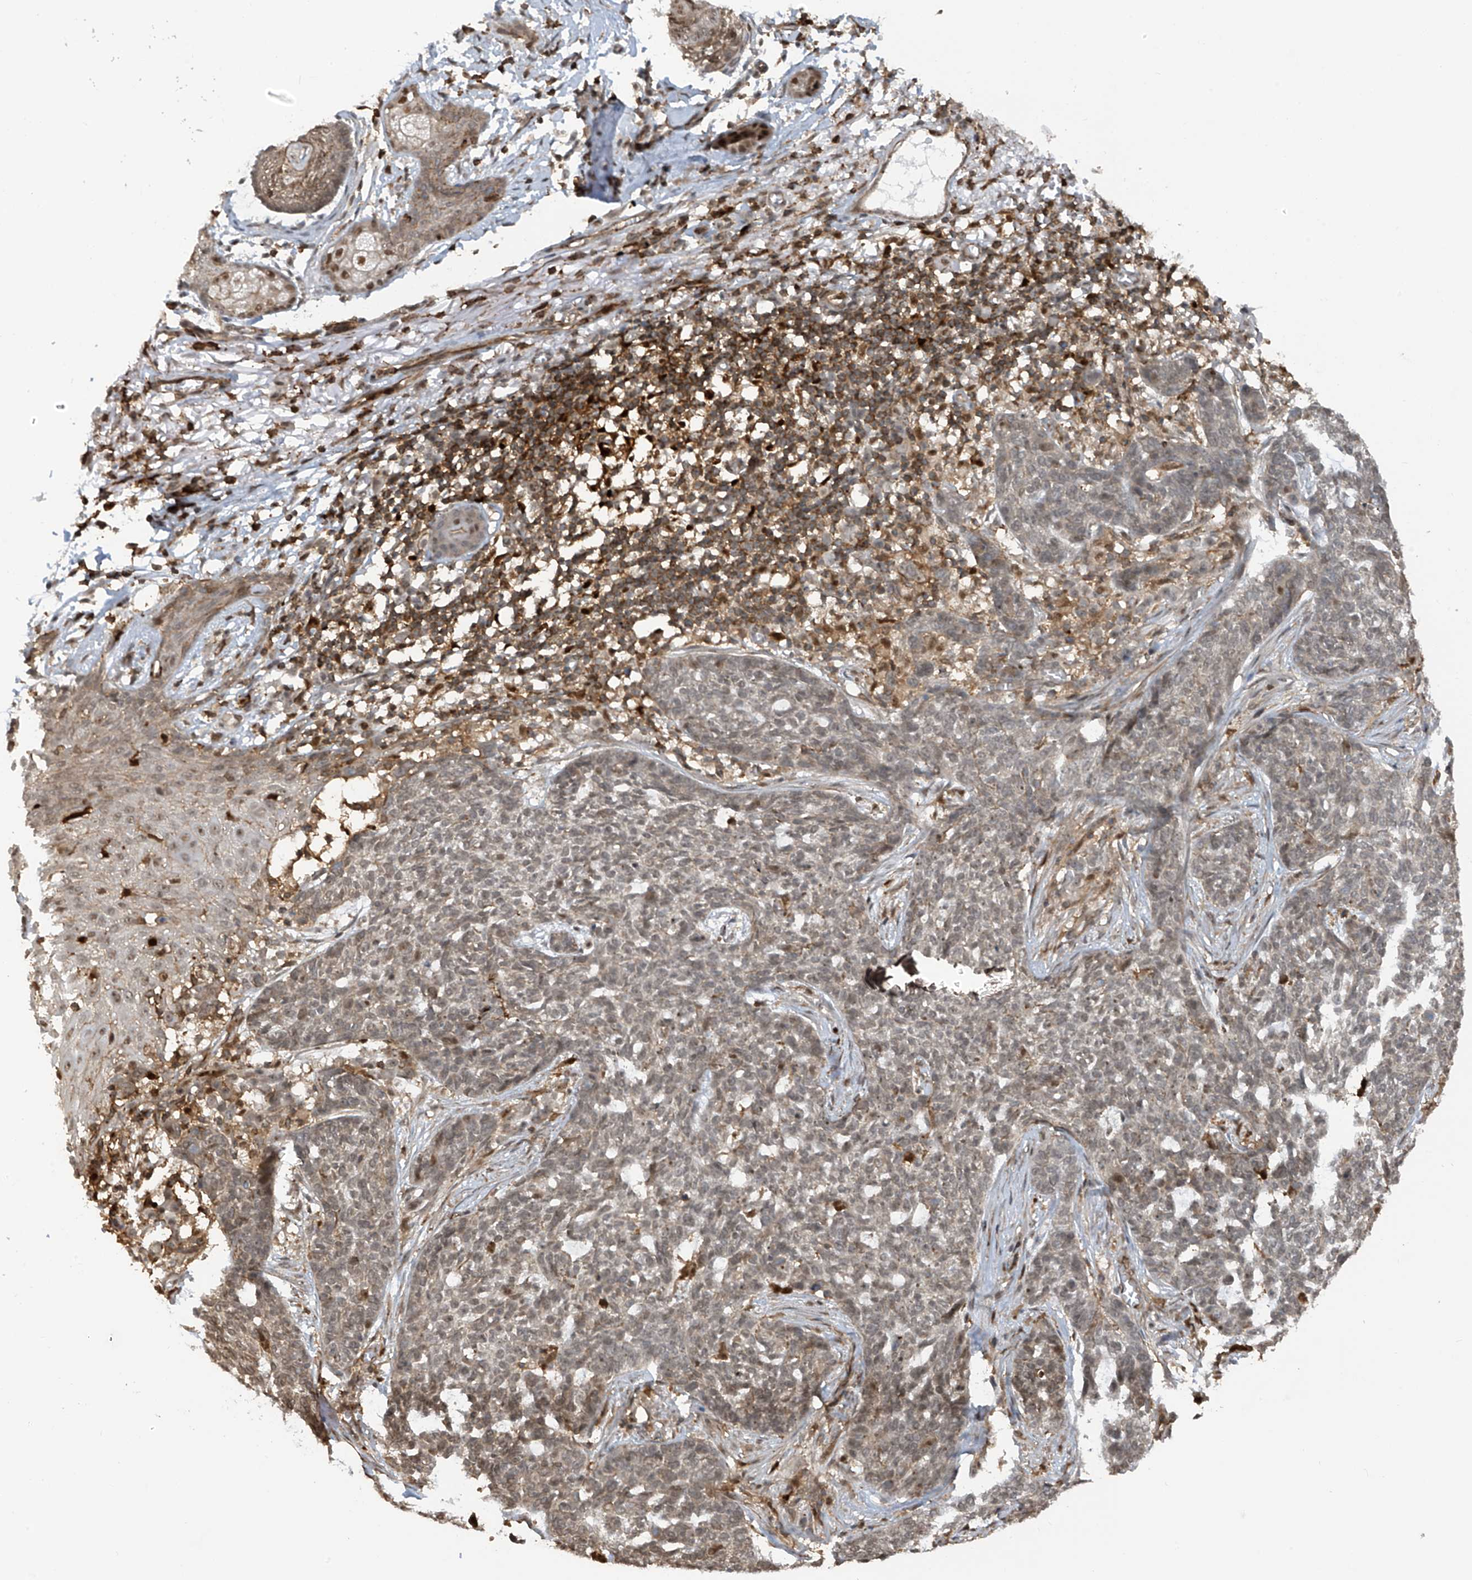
{"staining": {"intensity": "negative", "quantity": "none", "location": "none"}, "tissue": "skin cancer", "cell_type": "Tumor cells", "image_type": "cancer", "snomed": [{"axis": "morphology", "description": "Basal cell carcinoma"}, {"axis": "topography", "description": "Skin"}], "caption": "Basal cell carcinoma (skin) stained for a protein using immunohistochemistry (IHC) reveals no positivity tumor cells.", "gene": "REPIN1", "patient": {"sex": "male", "age": 85}}